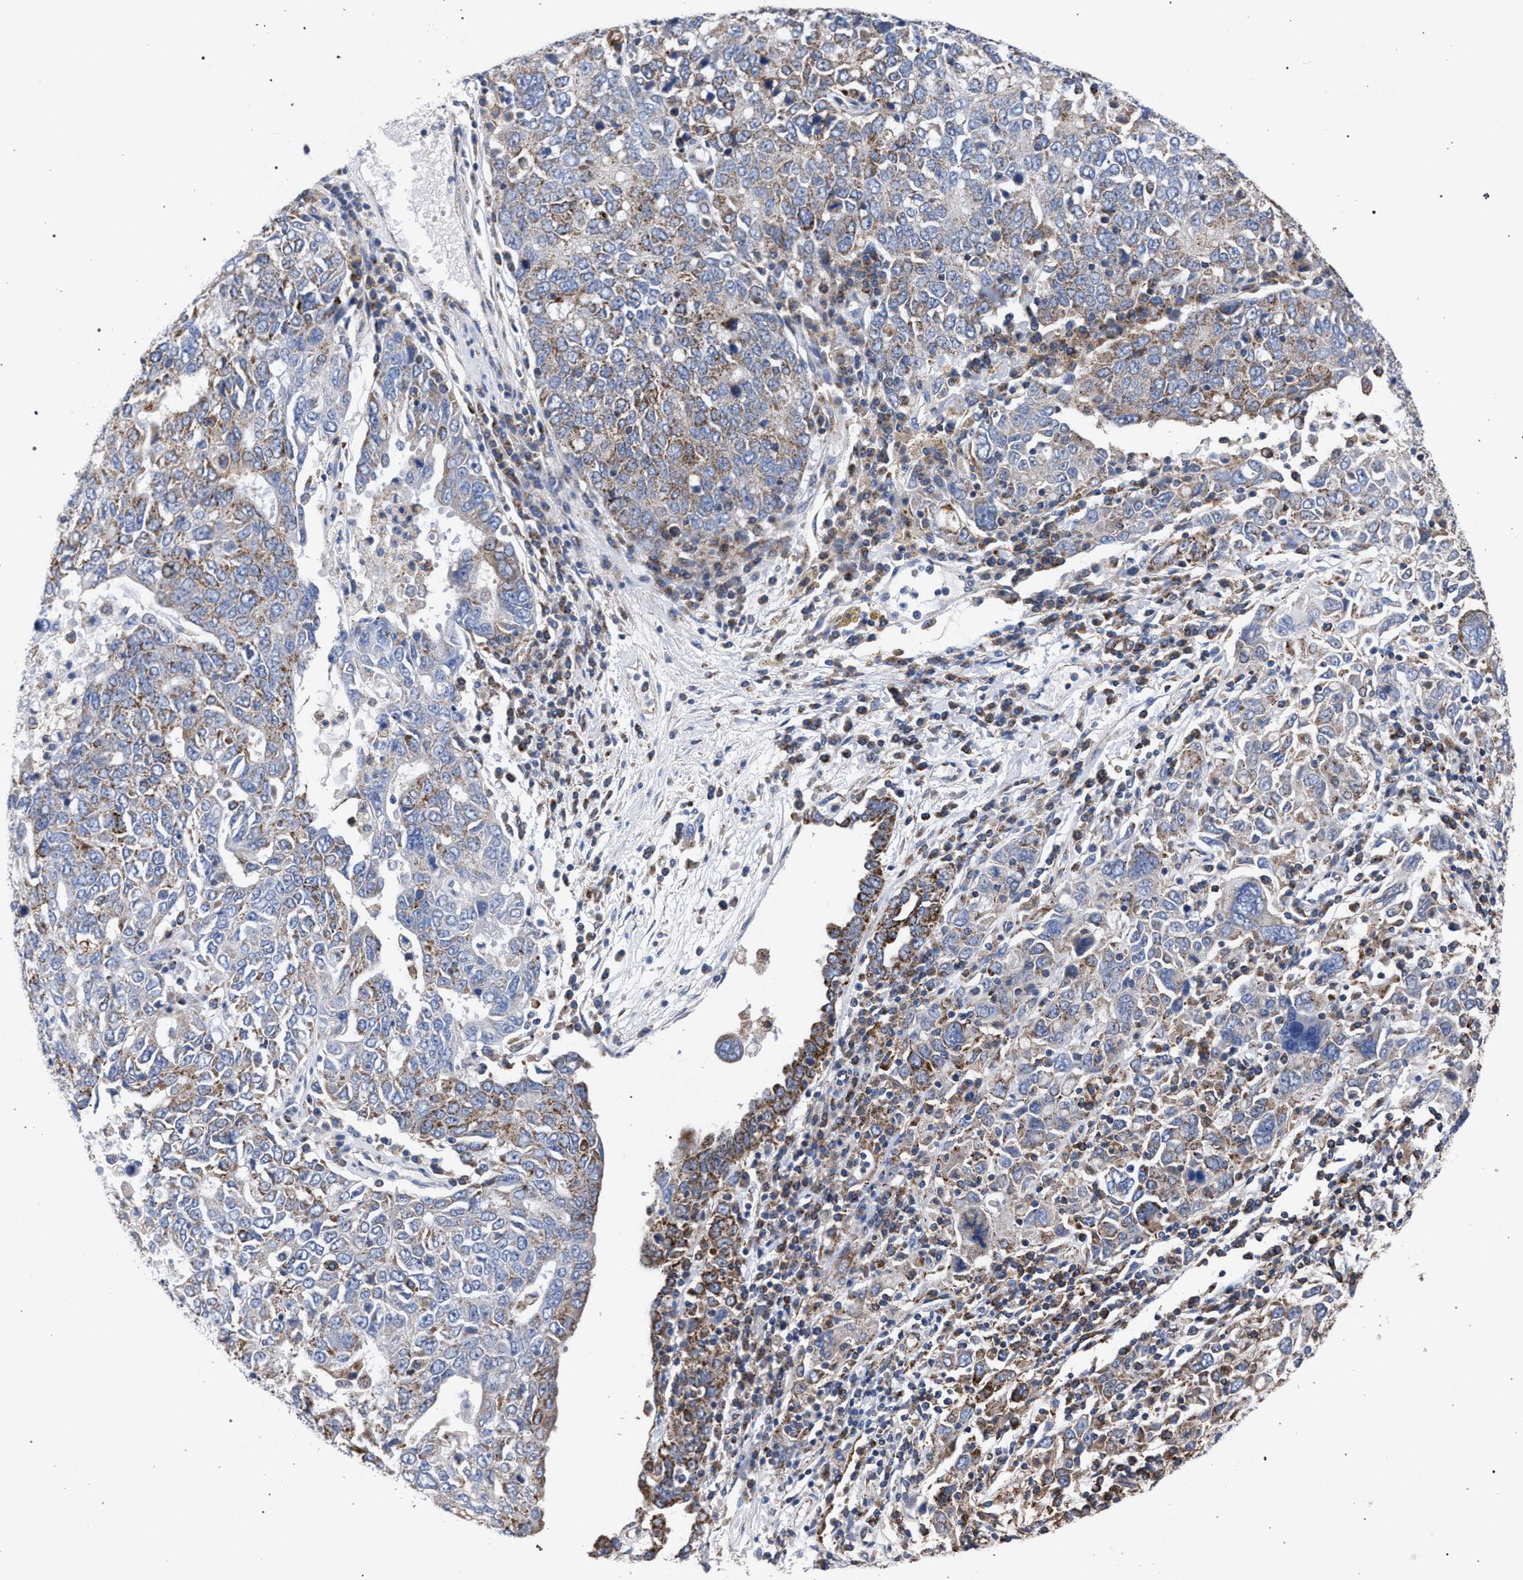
{"staining": {"intensity": "moderate", "quantity": "25%-75%", "location": "cytoplasmic/membranous"}, "tissue": "ovarian cancer", "cell_type": "Tumor cells", "image_type": "cancer", "snomed": [{"axis": "morphology", "description": "Carcinoma, endometroid"}, {"axis": "topography", "description": "Ovary"}], "caption": "Protein staining demonstrates moderate cytoplasmic/membranous staining in approximately 25%-75% of tumor cells in ovarian cancer.", "gene": "ACADS", "patient": {"sex": "female", "age": 62}}